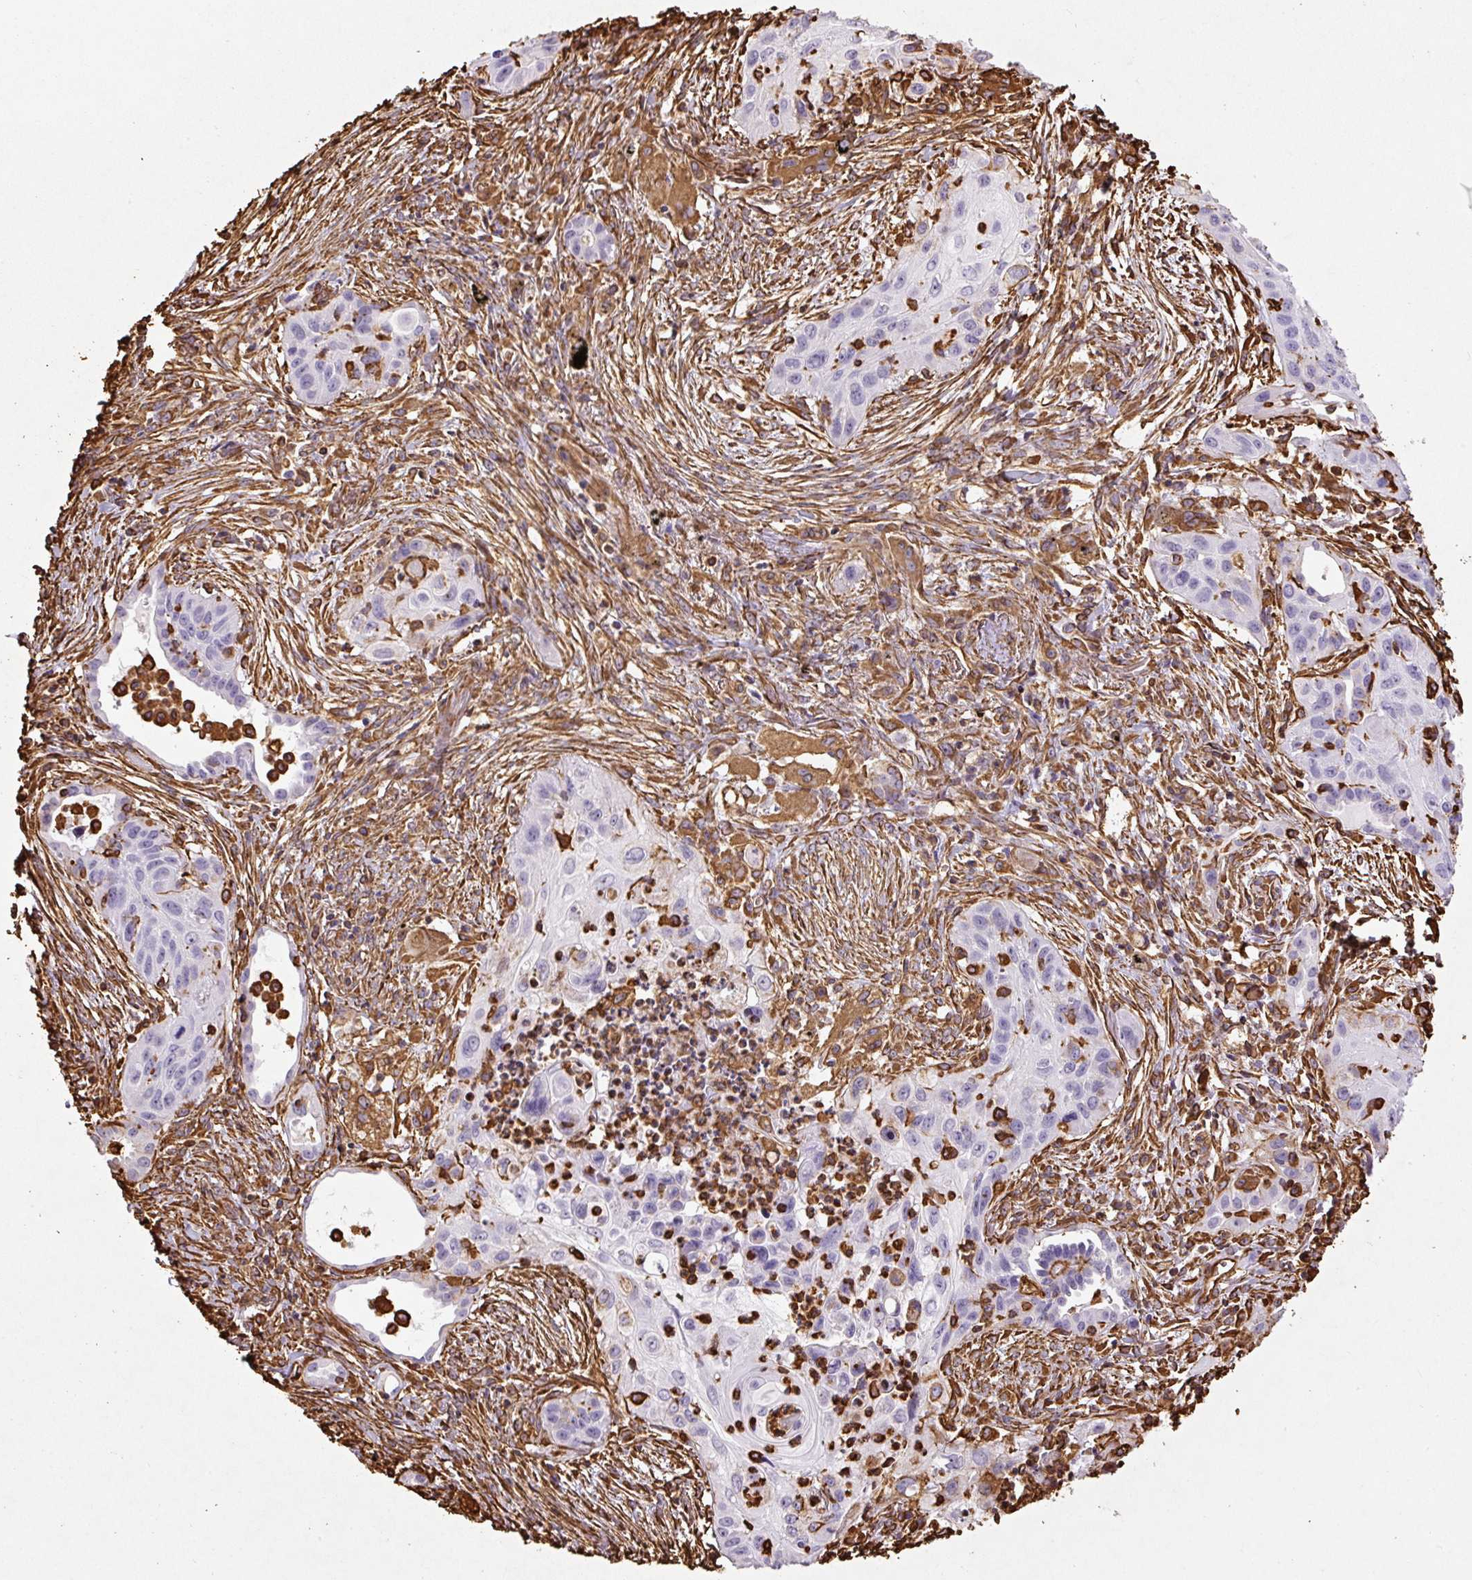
{"staining": {"intensity": "negative", "quantity": "none", "location": "none"}, "tissue": "lung cancer", "cell_type": "Tumor cells", "image_type": "cancer", "snomed": [{"axis": "morphology", "description": "Squamous cell carcinoma, NOS"}, {"axis": "topography", "description": "Lung"}], "caption": "High power microscopy histopathology image of an IHC micrograph of lung cancer, revealing no significant positivity in tumor cells.", "gene": "VIM", "patient": {"sex": "male", "age": 71}}